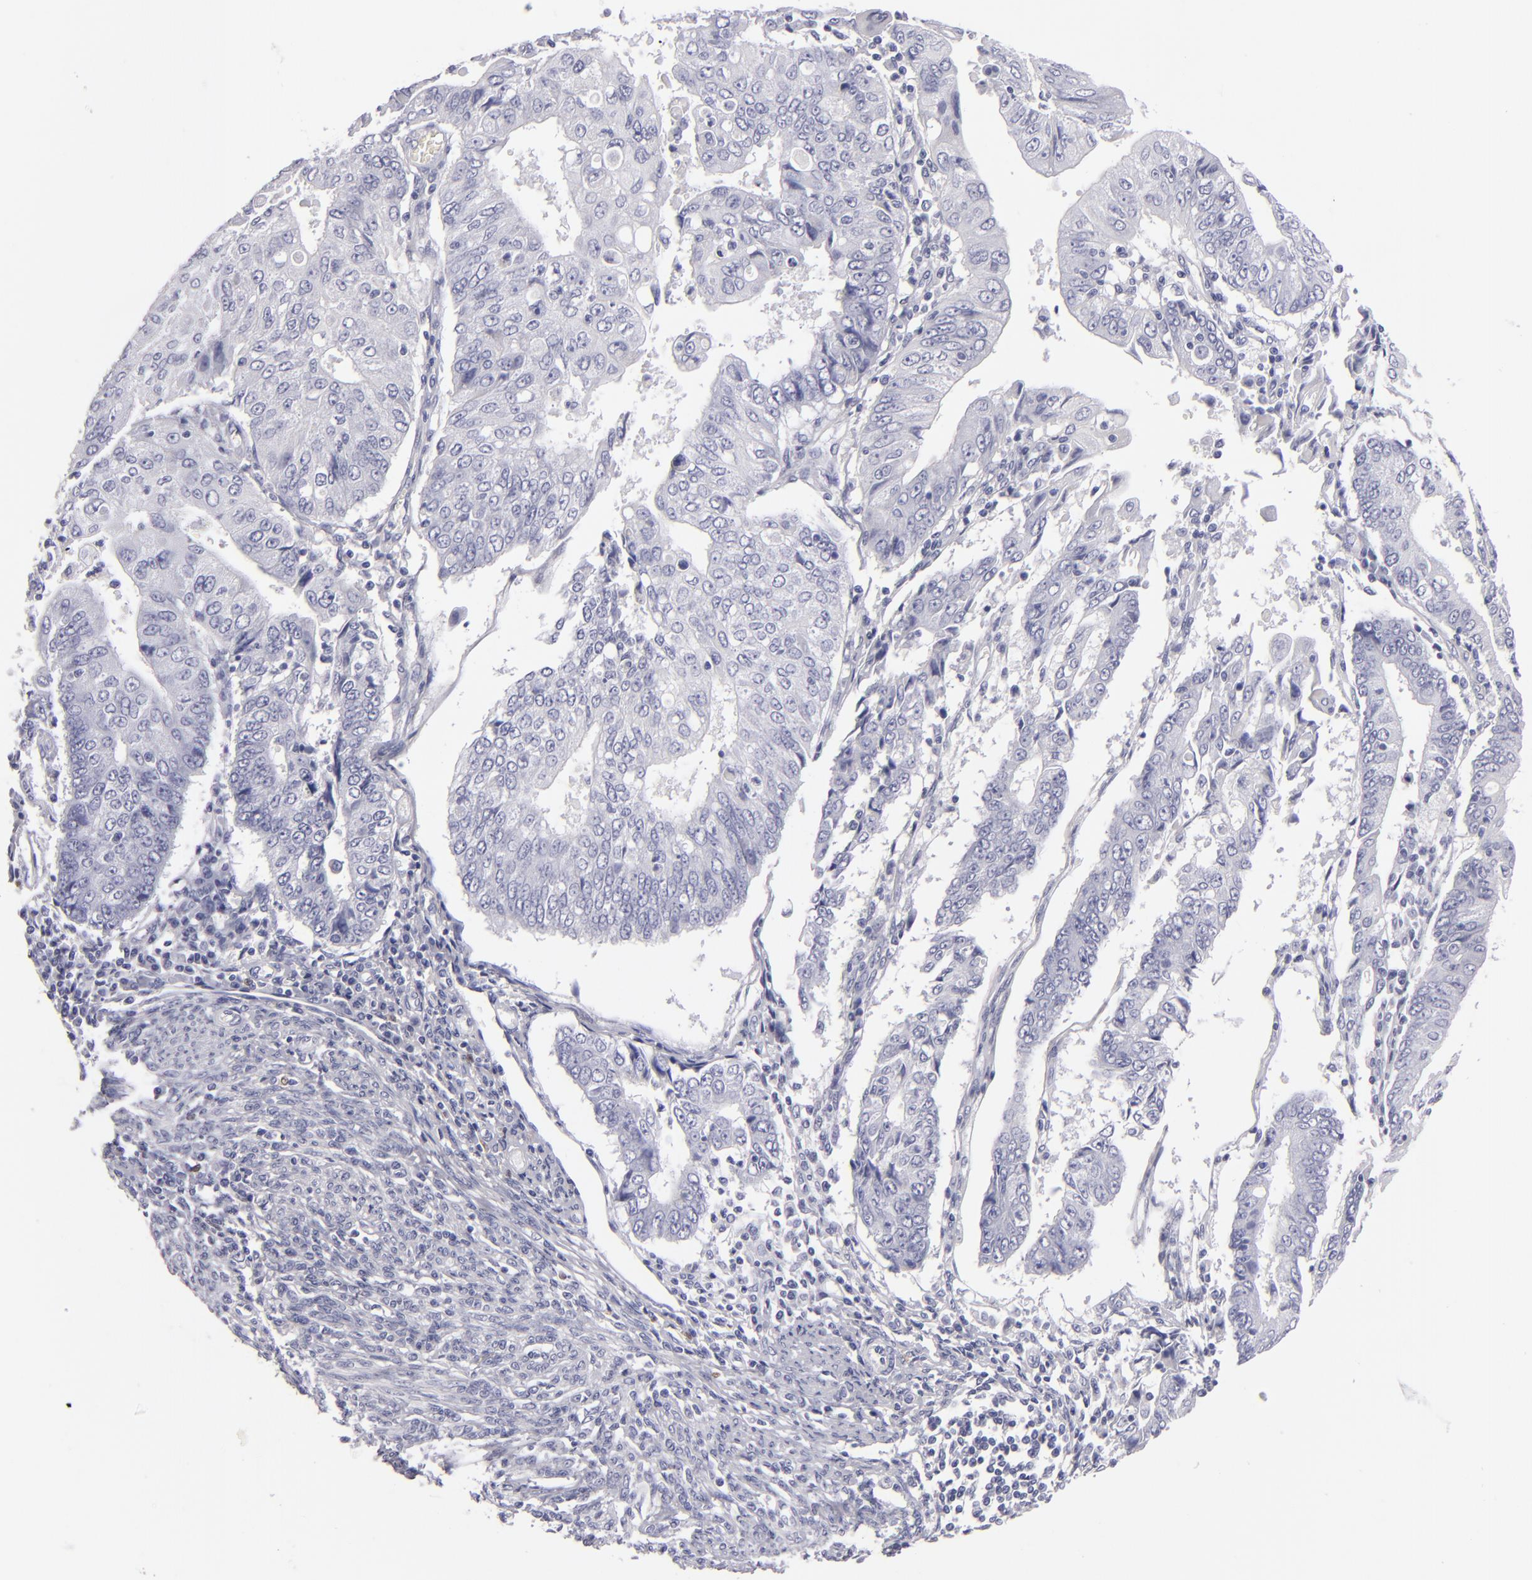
{"staining": {"intensity": "negative", "quantity": "none", "location": "none"}, "tissue": "endometrial cancer", "cell_type": "Tumor cells", "image_type": "cancer", "snomed": [{"axis": "morphology", "description": "Adenocarcinoma, NOS"}, {"axis": "topography", "description": "Endometrium"}], "caption": "Endometrial adenocarcinoma was stained to show a protein in brown. There is no significant positivity in tumor cells.", "gene": "F13A1", "patient": {"sex": "female", "age": 75}}